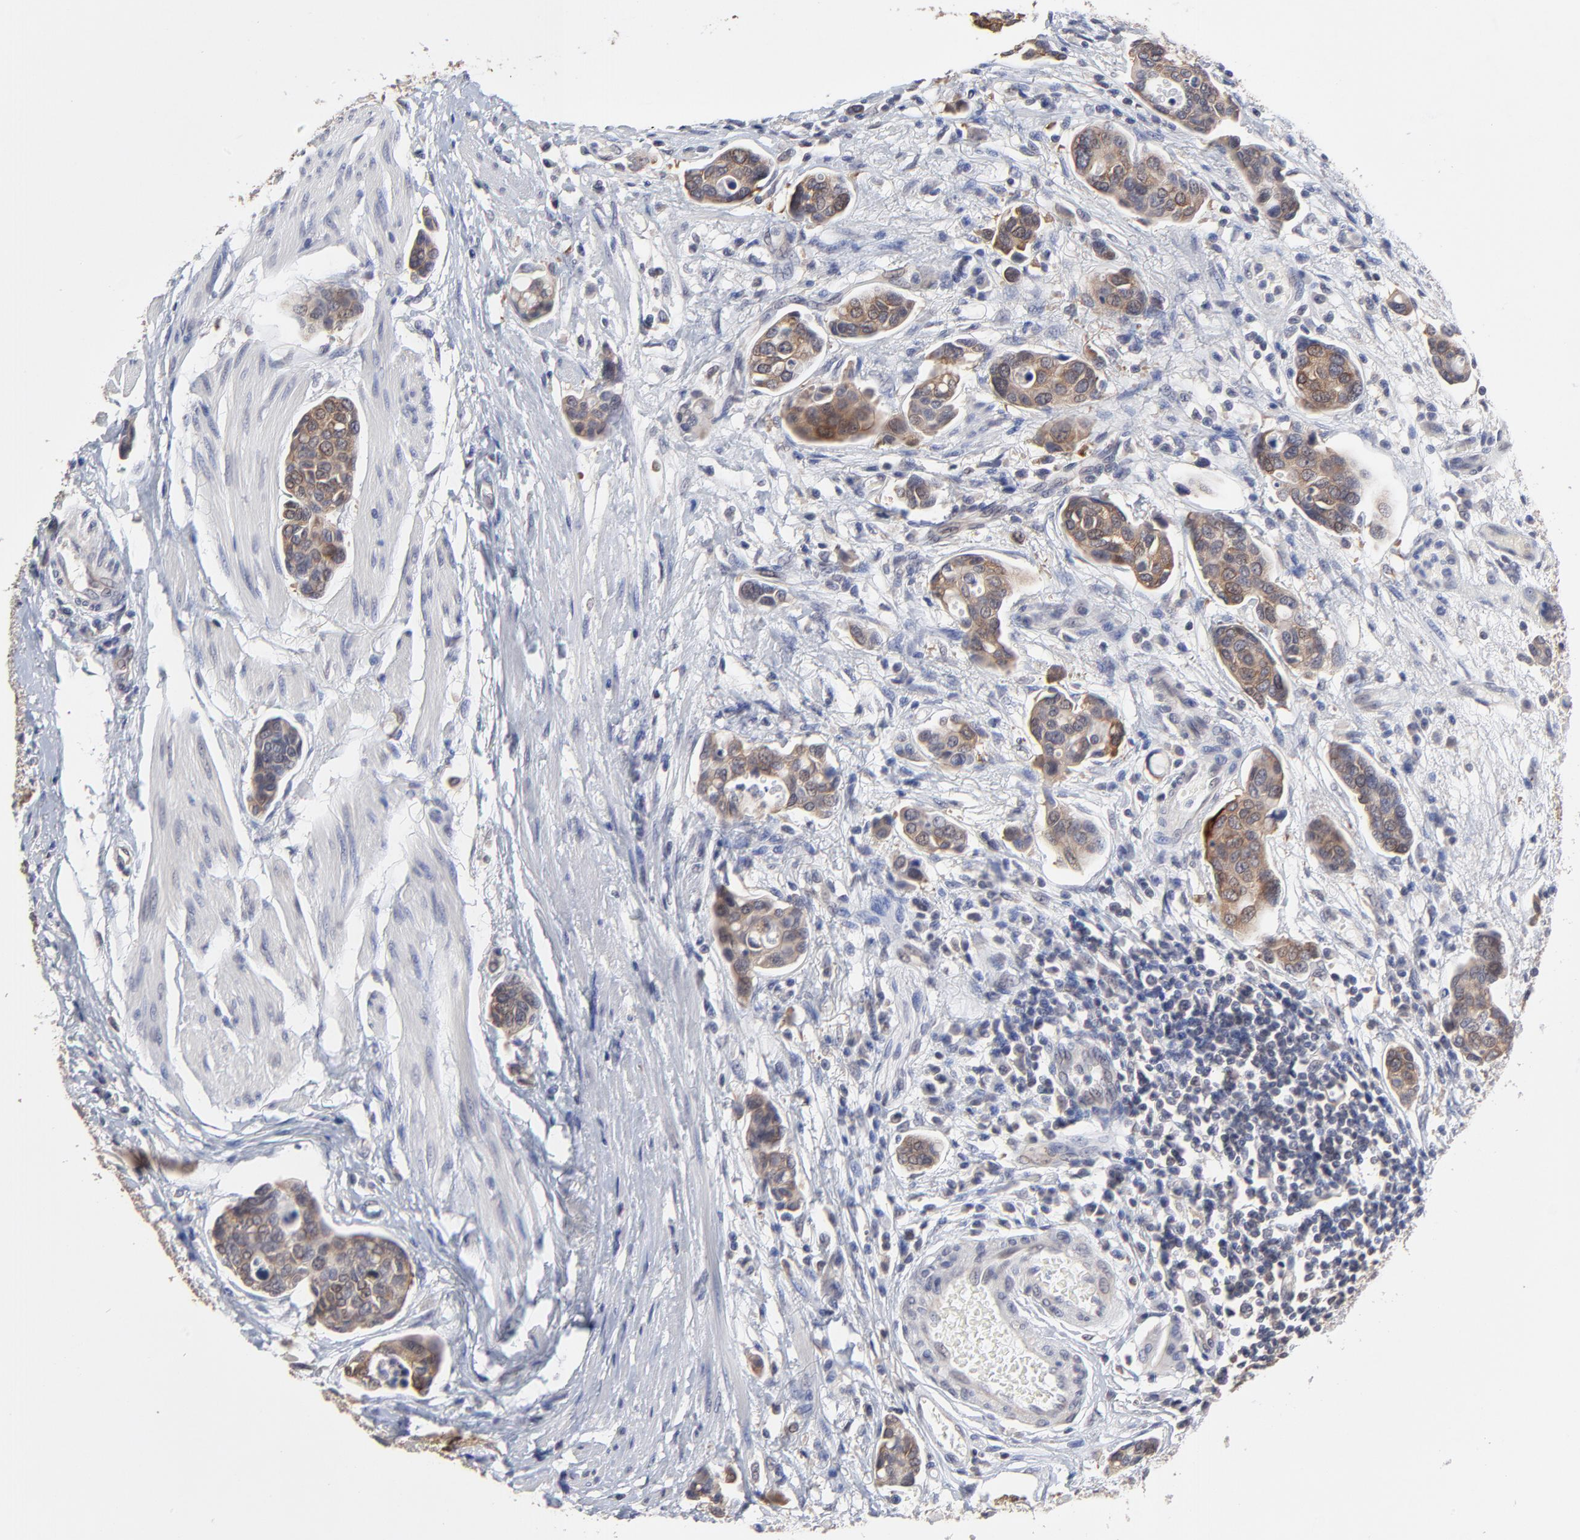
{"staining": {"intensity": "moderate", "quantity": ">75%", "location": "cytoplasmic/membranous"}, "tissue": "urothelial cancer", "cell_type": "Tumor cells", "image_type": "cancer", "snomed": [{"axis": "morphology", "description": "Urothelial carcinoma, High grade"}, {"axis": "topography", "description": "Urinary bladder"}], "caption": "Protein expression analysis of human urothelial cancer reveals moderate cytoplasmic/membranous expression in approximately >75% of tumor cells.", "gene": "CCT2", "patient": {"sex": "male", "age": 78}}